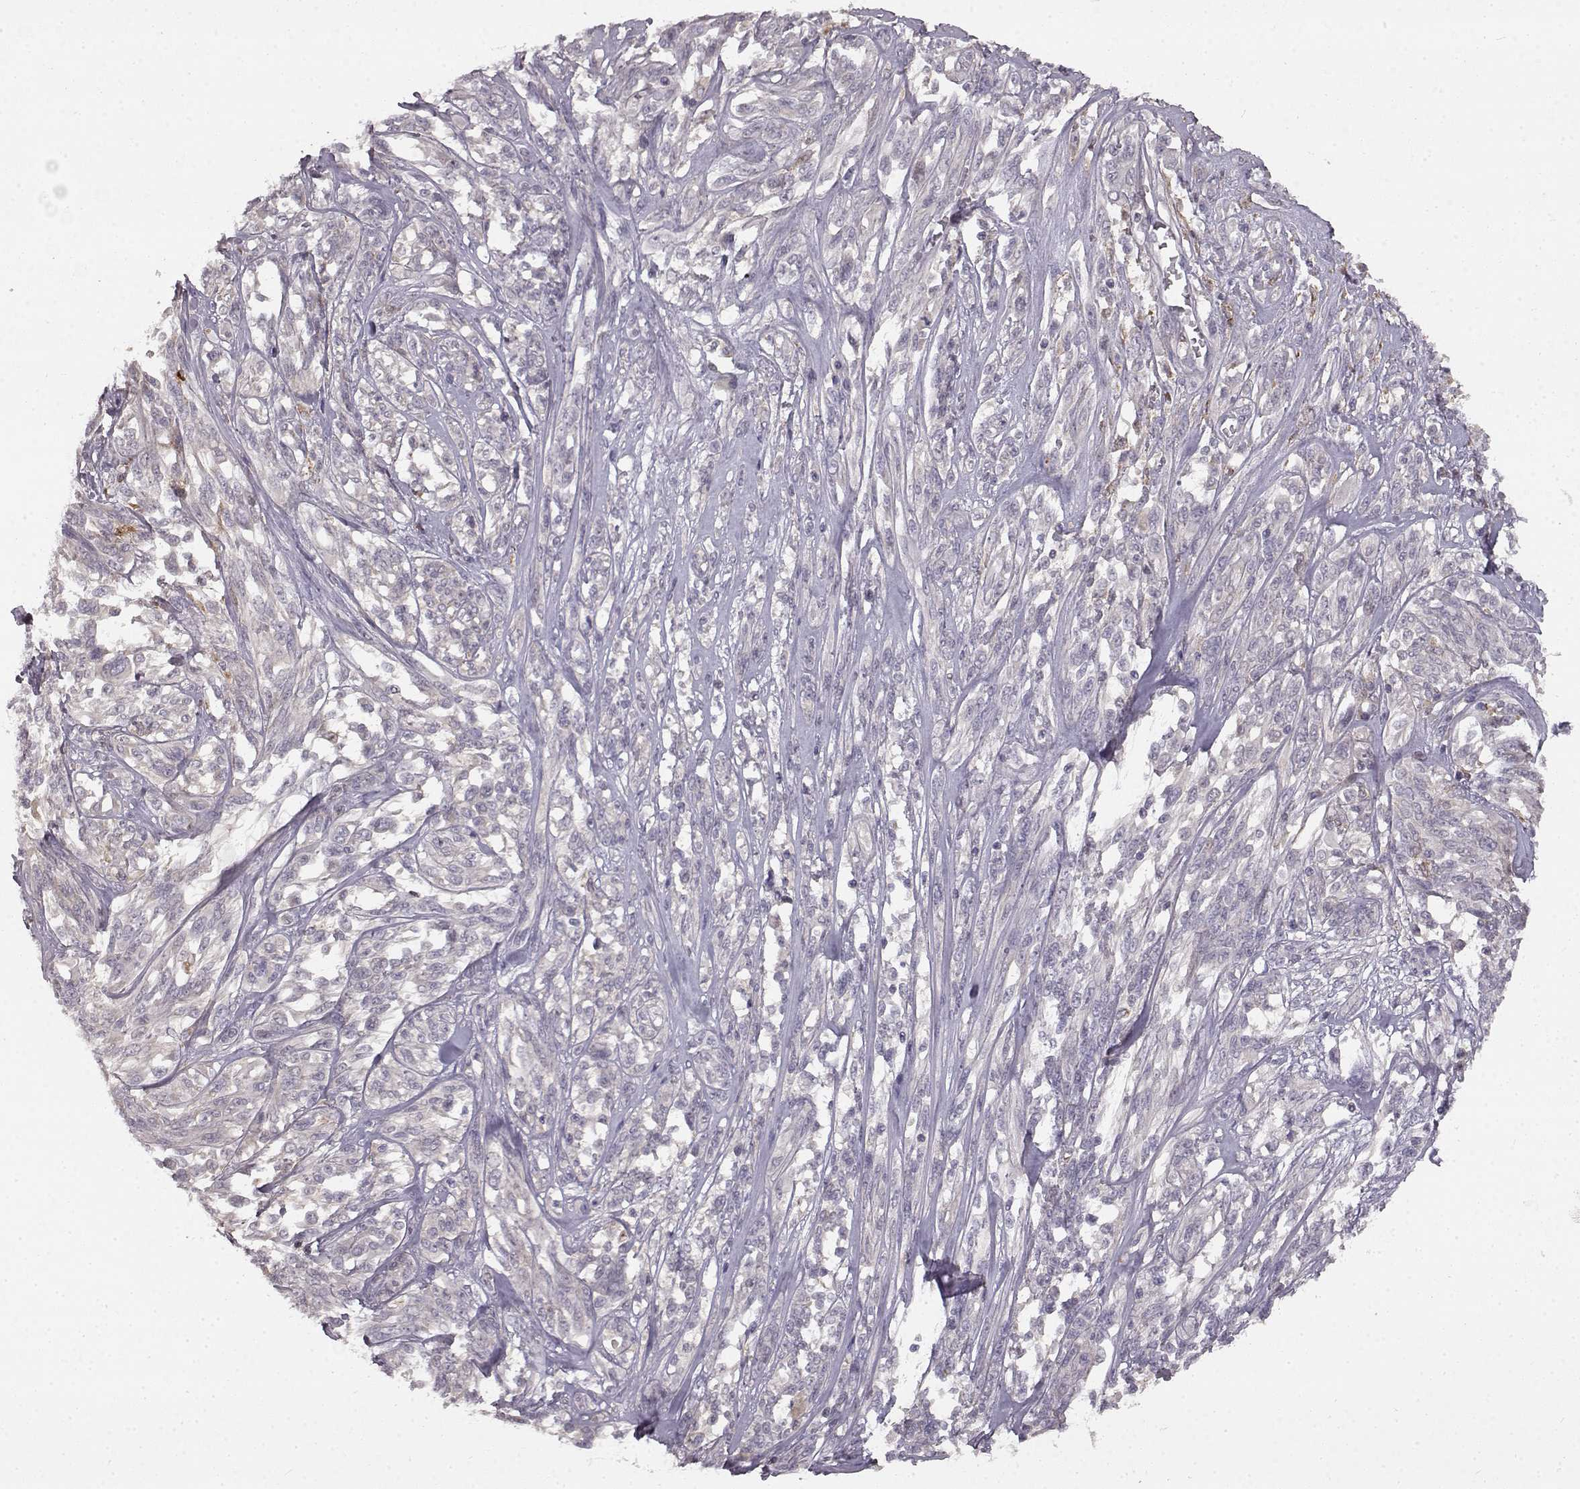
{"staining": {"intensity": "negative", "quantity": "none", "location": "none"}, "tissue": "melanoma", "cell_type": "Tumor cells", "image_type": "cancer", "snomed": [{"axis": "morphology", "description": "Malignant melanoma, NOS"}, {"axis": "topography", "description": "Skin"}], "caption": "The photomicrograph reveals no staining of tumor cells in malignant melanoma.", "gene": "SPAG17", "patient": {"sex": "female", "age": 91}}